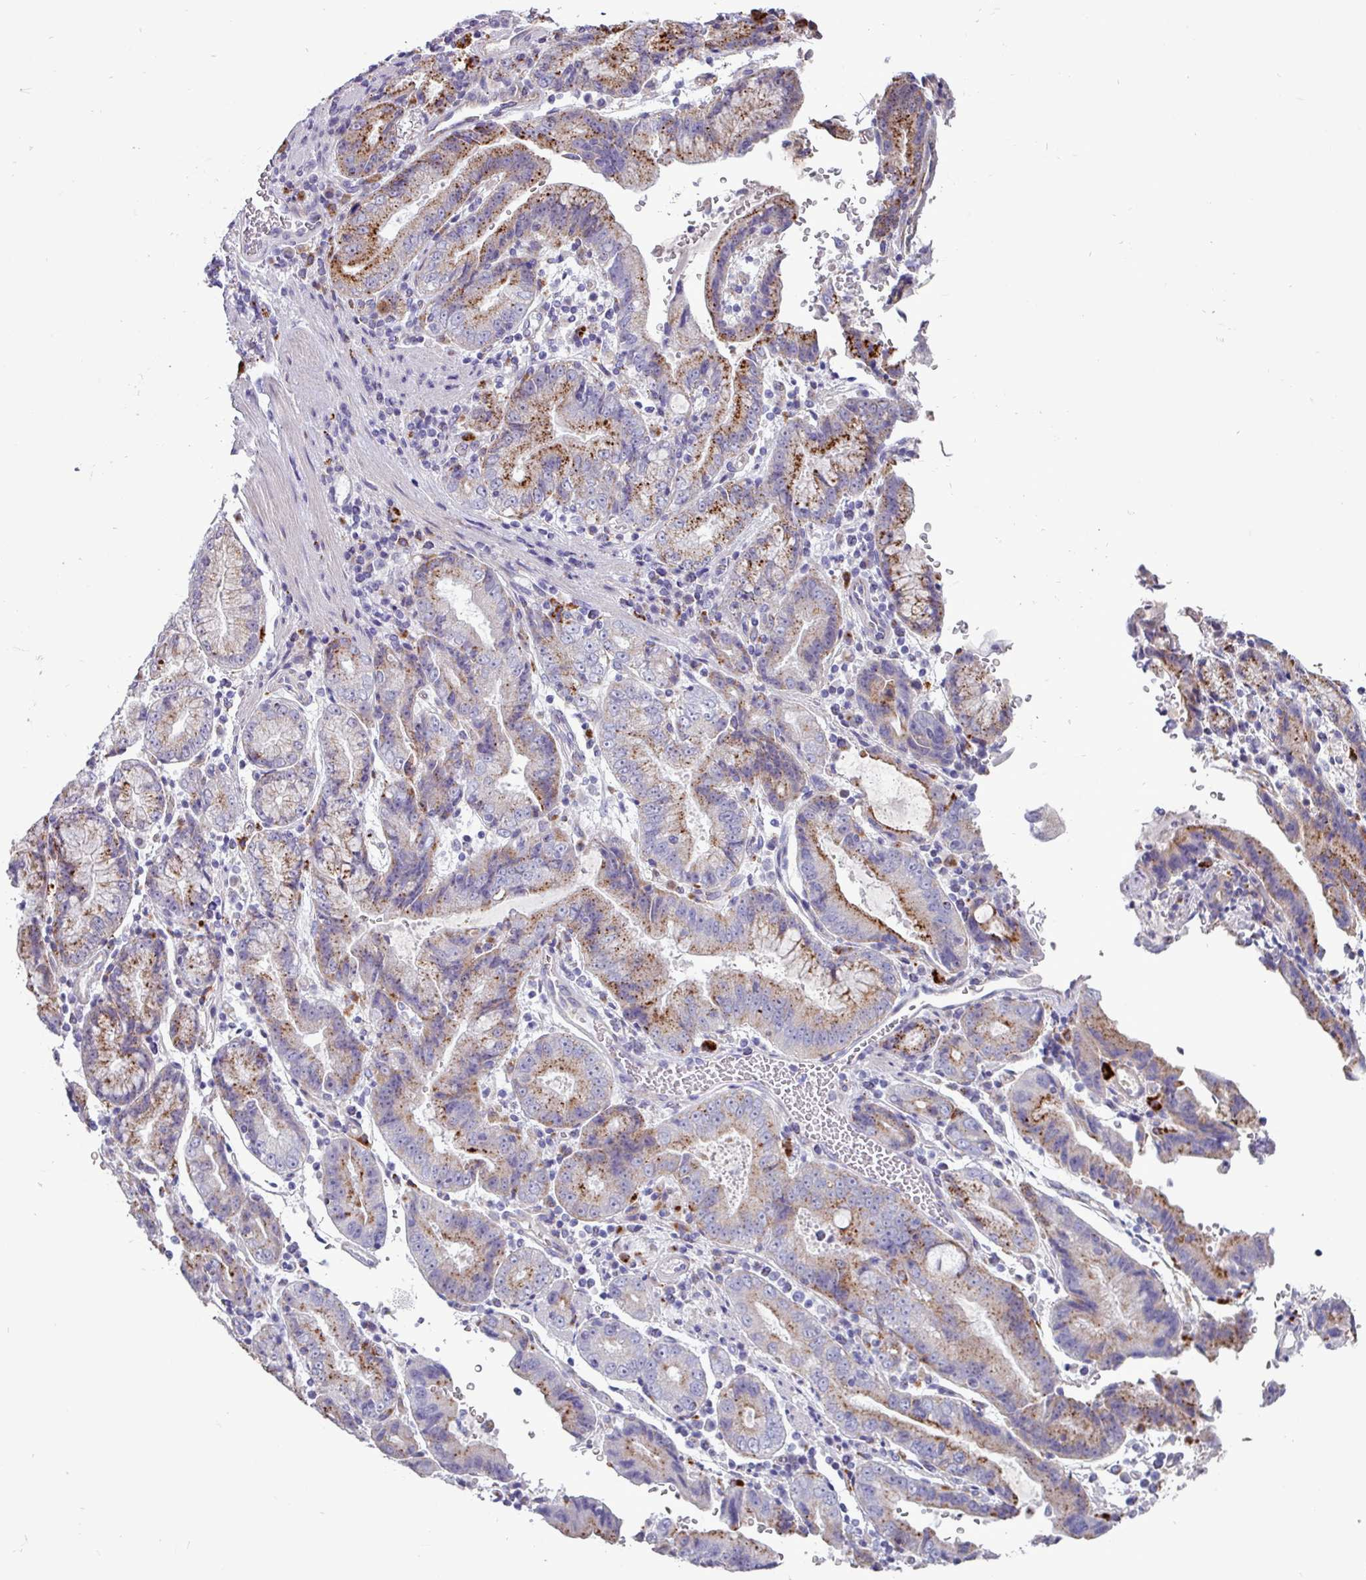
{"staining": {"intensity": "moderate", "quantity": "25%-75%", "location": "cytoplasmic/membranous"}, "tissue": "stomach cancer", "cell_type": "Tumor cells", "image_type": "cancer", "snomed": [{"axis": "morphology", "description": "Adenocarcinoma, NOS"}, {"axis": "topography", "description": "Stomach"}], "caption": "Tumor cells display medium levels of moderate cytoplasmic/membranous positivity in about 25%-75% of cells in stomach cancer (adenocarcinoma).", "gene": "AMIGO2", "patient": {"sex": "male", "age": 62}}